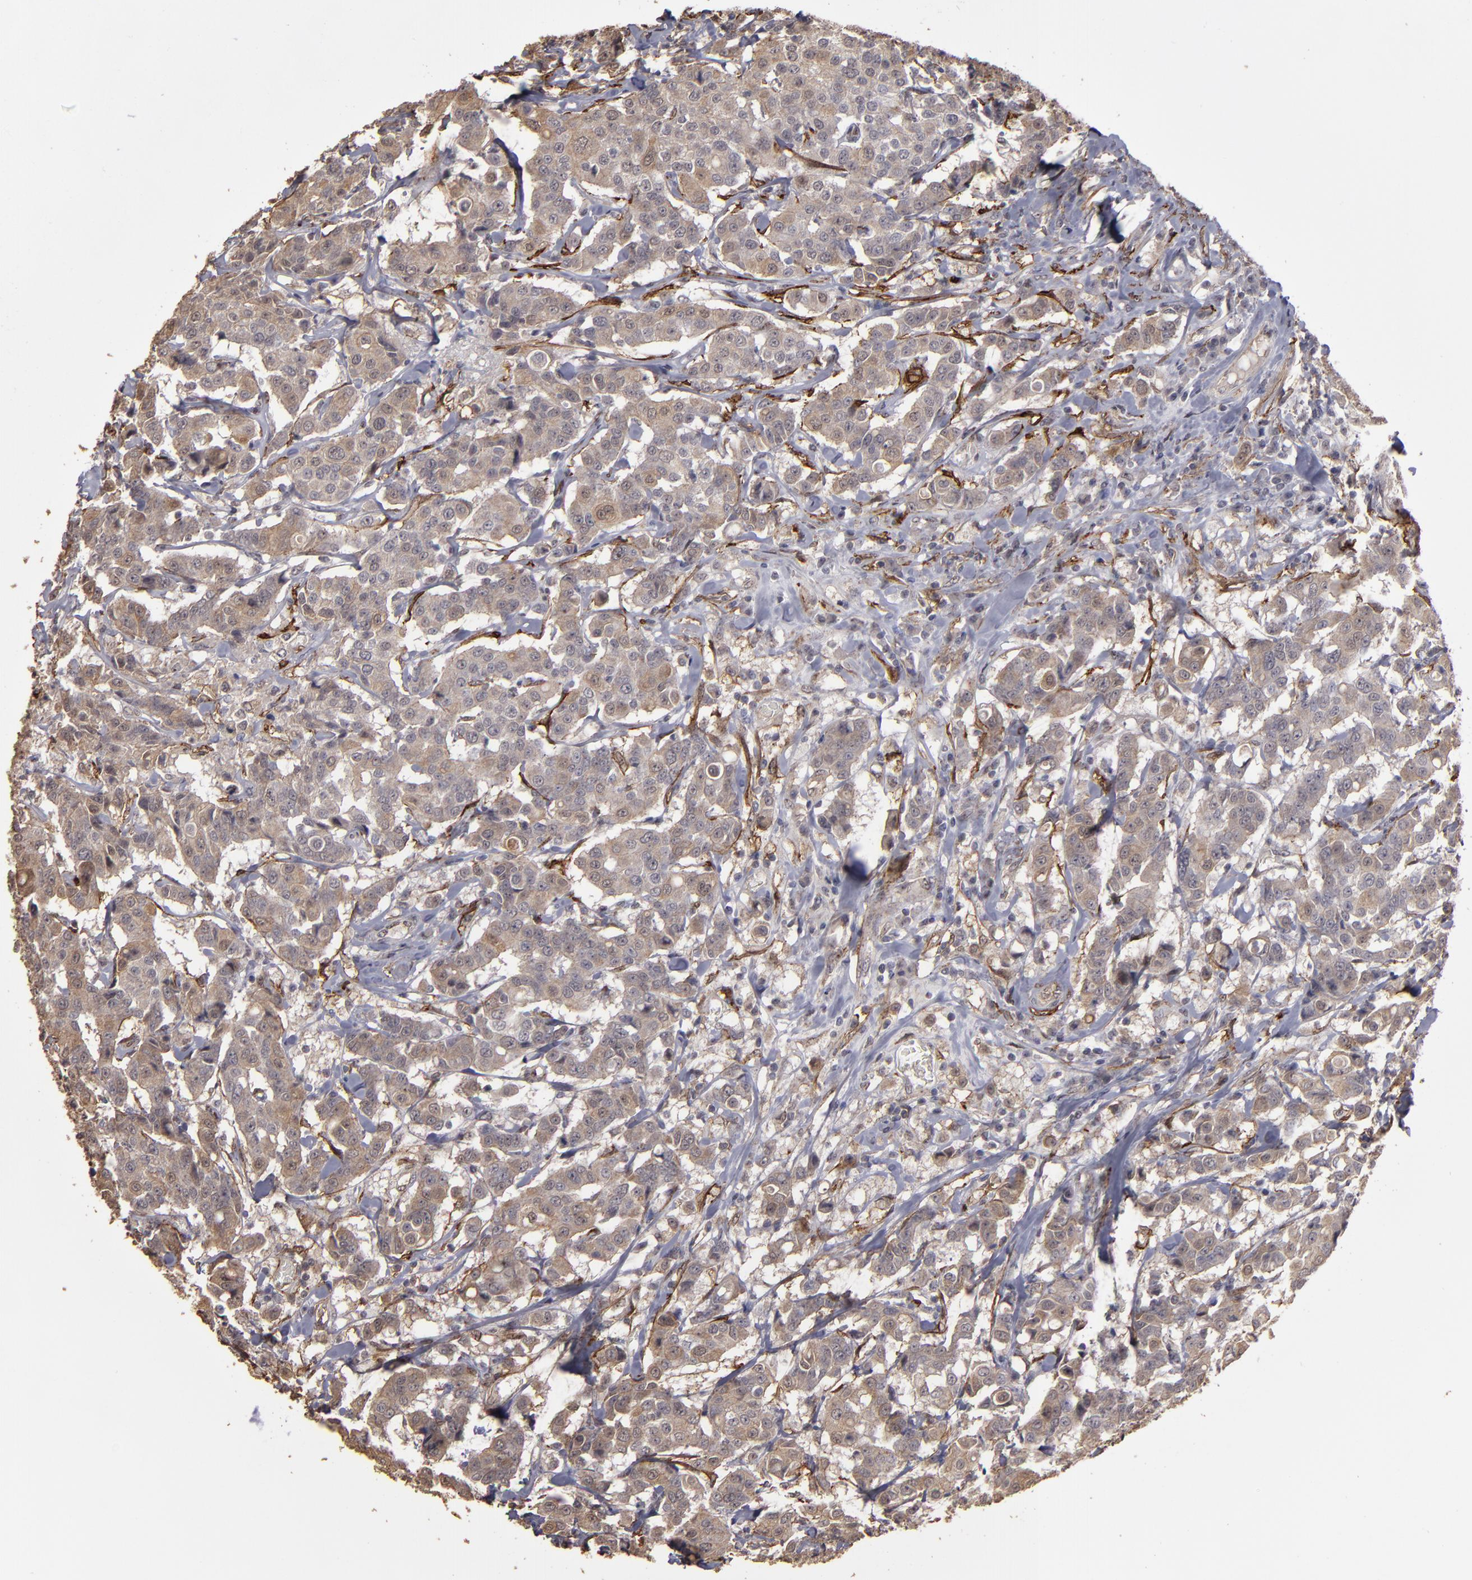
{"staining": {"intensity": "moderate", "quantity": ">75%", "location": "cytoplasmic/membranous"}, "tissue": "breast cancer", "cell_type": "Tumor cells", "image_type": "cancer", "snomed": [{"axis": "morphology", "description": "Duct carcinoma"}, {"axis": "topography", "description": "Breast"}], "caption": "This histopathology image displays breast cancer stained with IHC to label a protein in brown. The cytoplasmic/membranous of tumor cells show moderate positivity for the protein. Nuclei are counter-stained blue.", "gene": "CD55", "patient": {"sex": "female", "age": 27}}